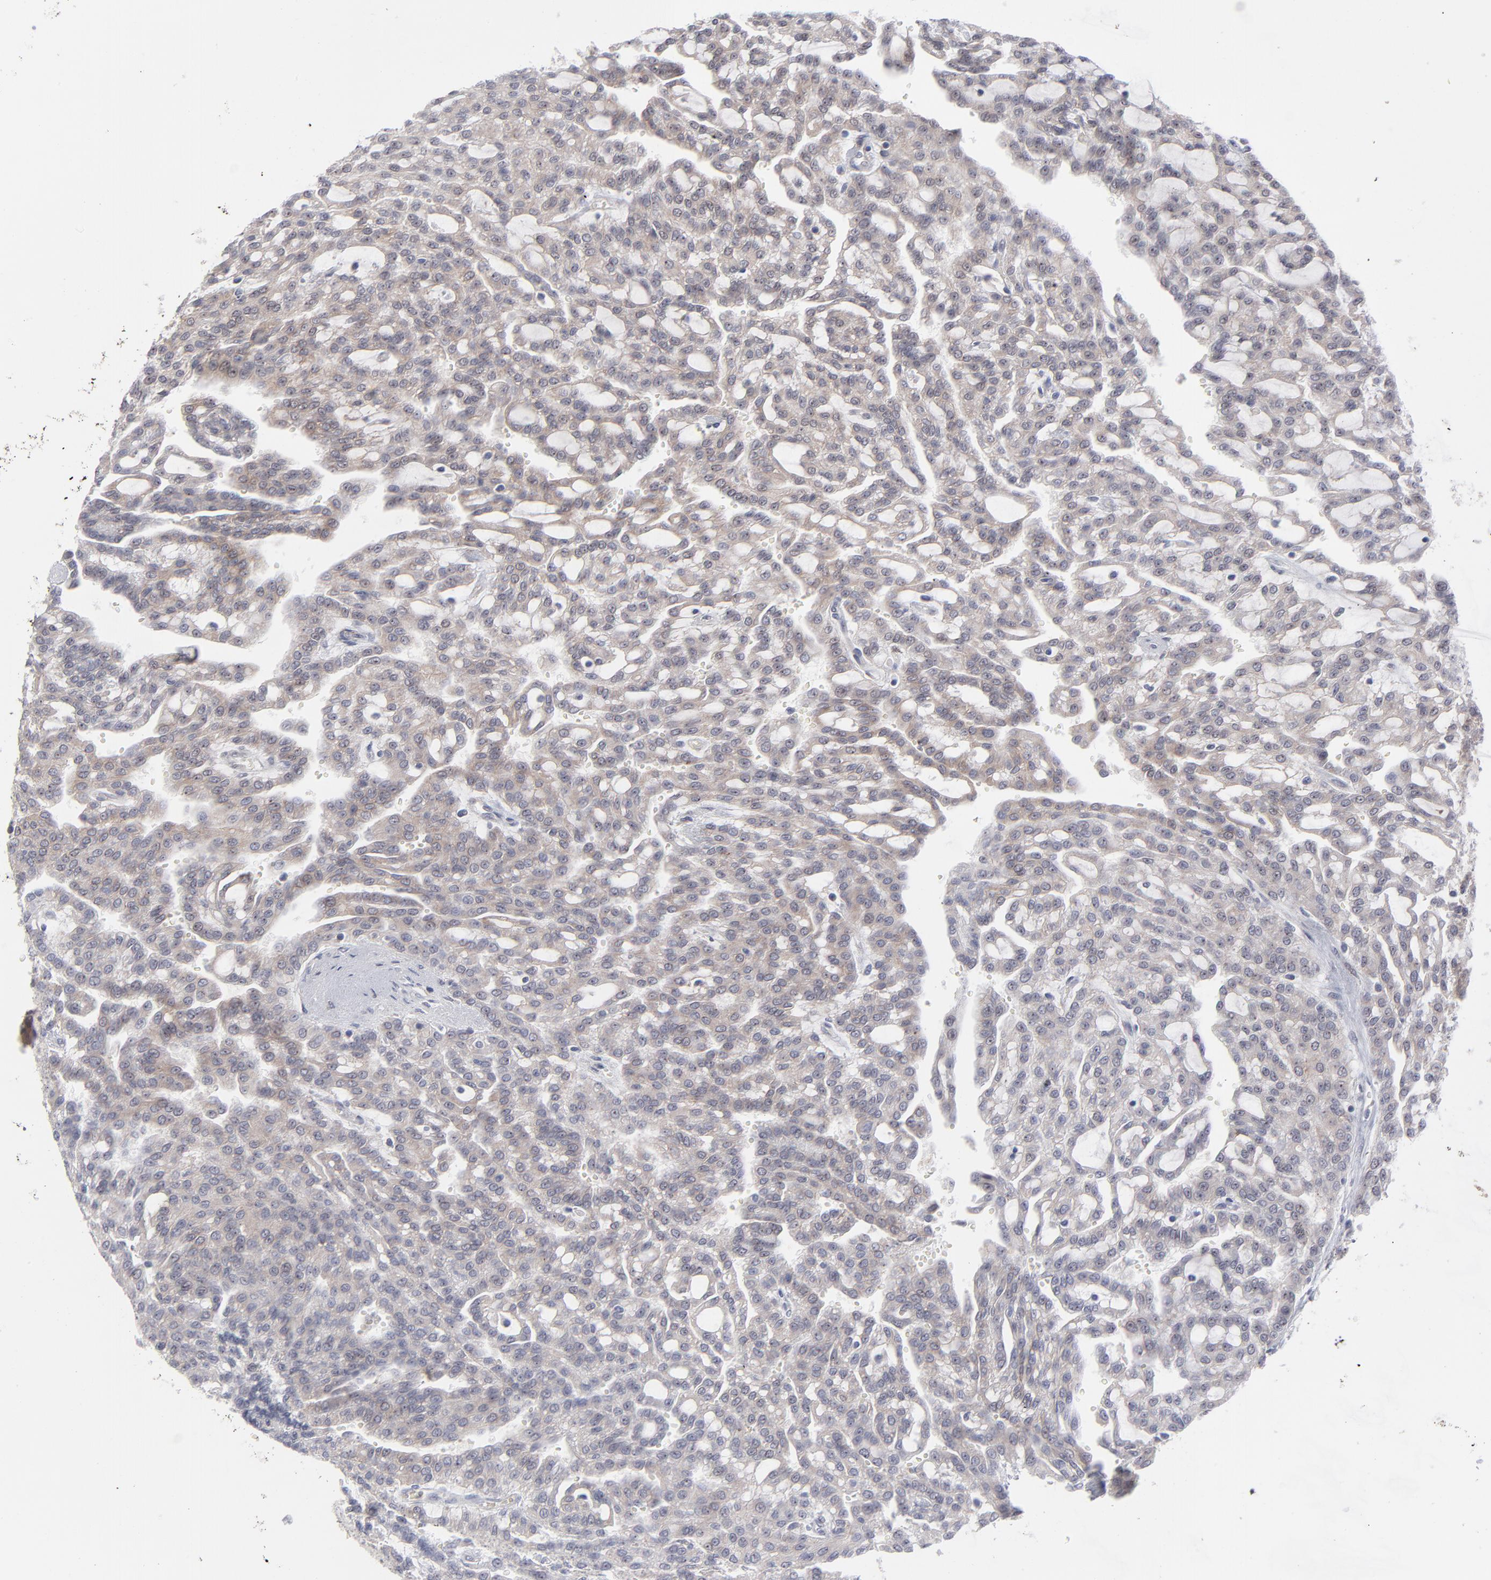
{"staining": {"intensity": "weak", "quantity": ">75%", "location": "cytoplasmic/membranous"}, "tissue": "renal cancer", "cell_type": "Tumor cells", "image_type": "cancer", "snomed": [{"axis": "morphology", "description": "Adenocarcinoma, NOS"}, {"axis": "topography", "description": "Kidney"}], "caption": "This is a photomicrograph of immunohistochemistry (IHC) staining of renal cancer (adenocarcinoma), which shows weak staining in the cytoplasmic/membranous of tumor cells.", "gene": "NBN", "patient": {"sex": "male", "age": 63}}